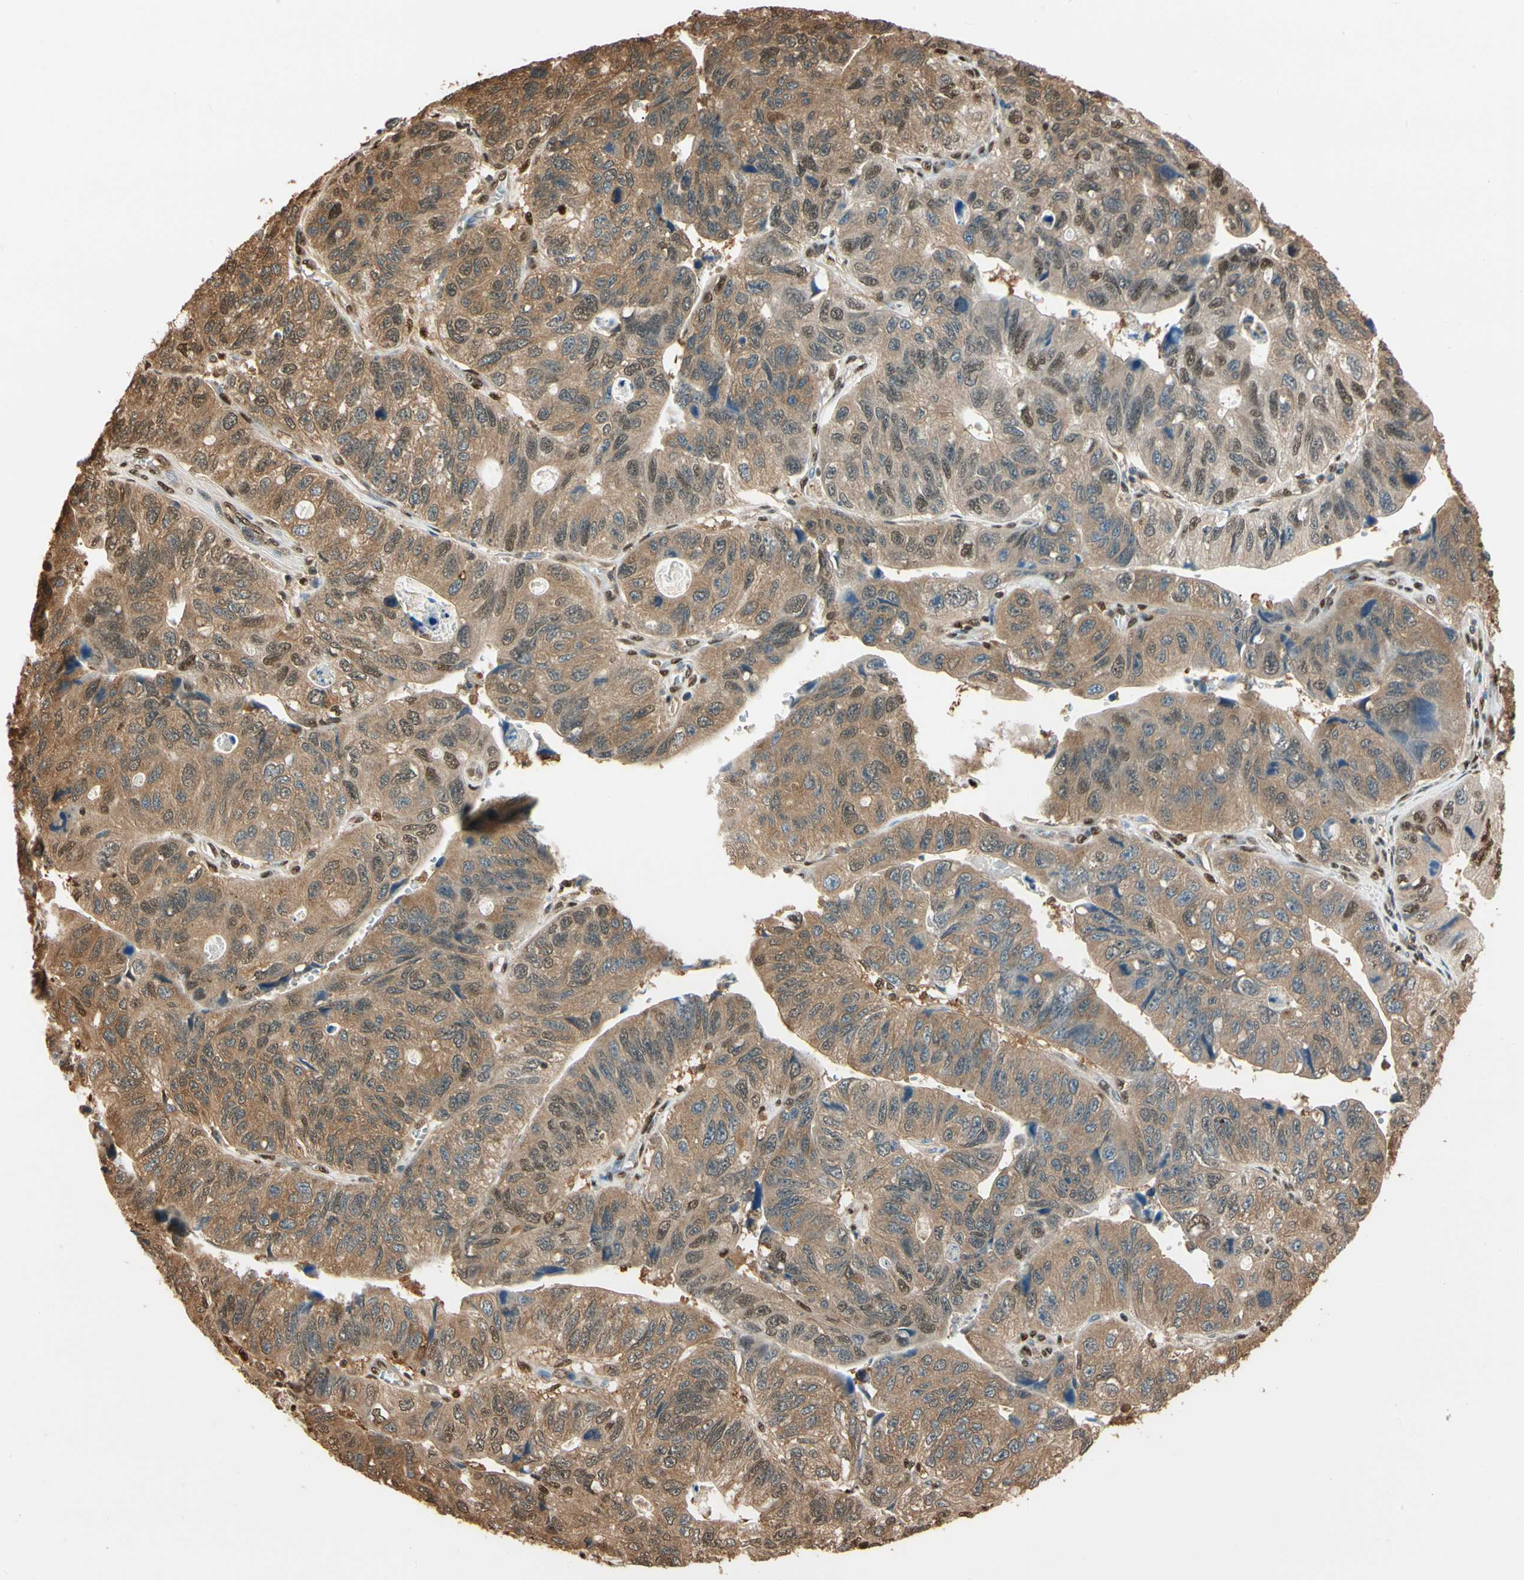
{"staining": {"intensity": "weak", "quantity": ">75%", "location": "cytoplasmic/membranous,nuclear"}, "tissue": "stomach cancer", "cell_type": "Tumor cells", "image_type": "cancer", "snomed": [{"axis": "morphology", "description": "Adenocarcinoma, NOS"}, {"axis": "topography", "description": "Stomach"}], "caption": "Stomach adenocarcinoma stained with DAB IHC demonstrates low levels of weak cytoplasmic/membranous and nuclear positivity in about >75% of tumor cells.", "gene": "PNCK", "patient": {"sex": "male", "age": 59}}